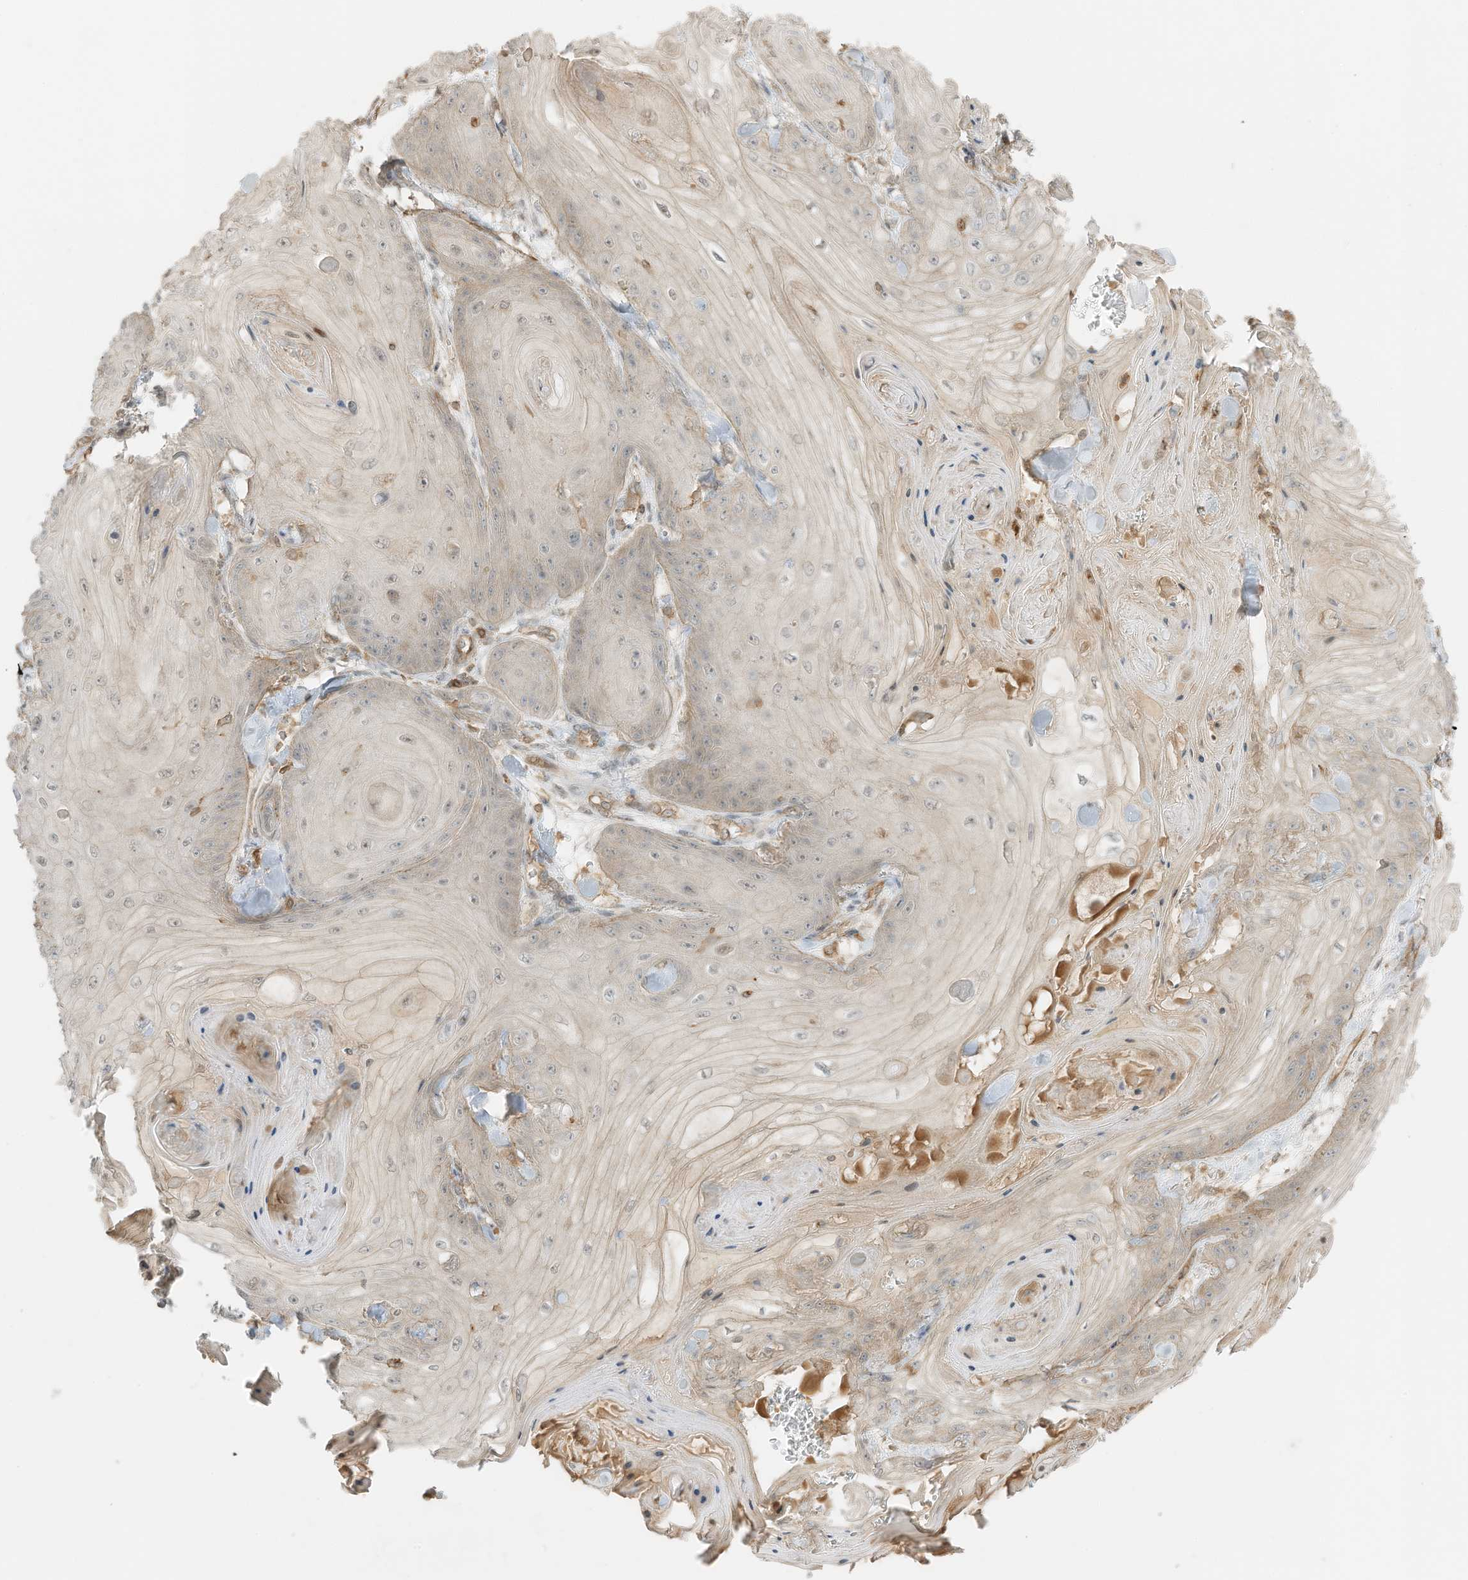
{"staining": {"intensity": "negative", "quantity": "none", "location": "none"}, "tissue": "skin cancer", "cell_type": "Tumor cells", "image_type": "cancer", "snomed": [{"axis": "morphology", "description": "Squamous cell carcinoma, NOS"}, {"axis": "topography", "description": "Skin"}], "caption": "Immunohistochemistry of skin cancer (squamous cell carcinoma) reveals no expression in tumor cells.", "gene": "SLC25A12", "patient": {"sex": "male", "age": 74}}